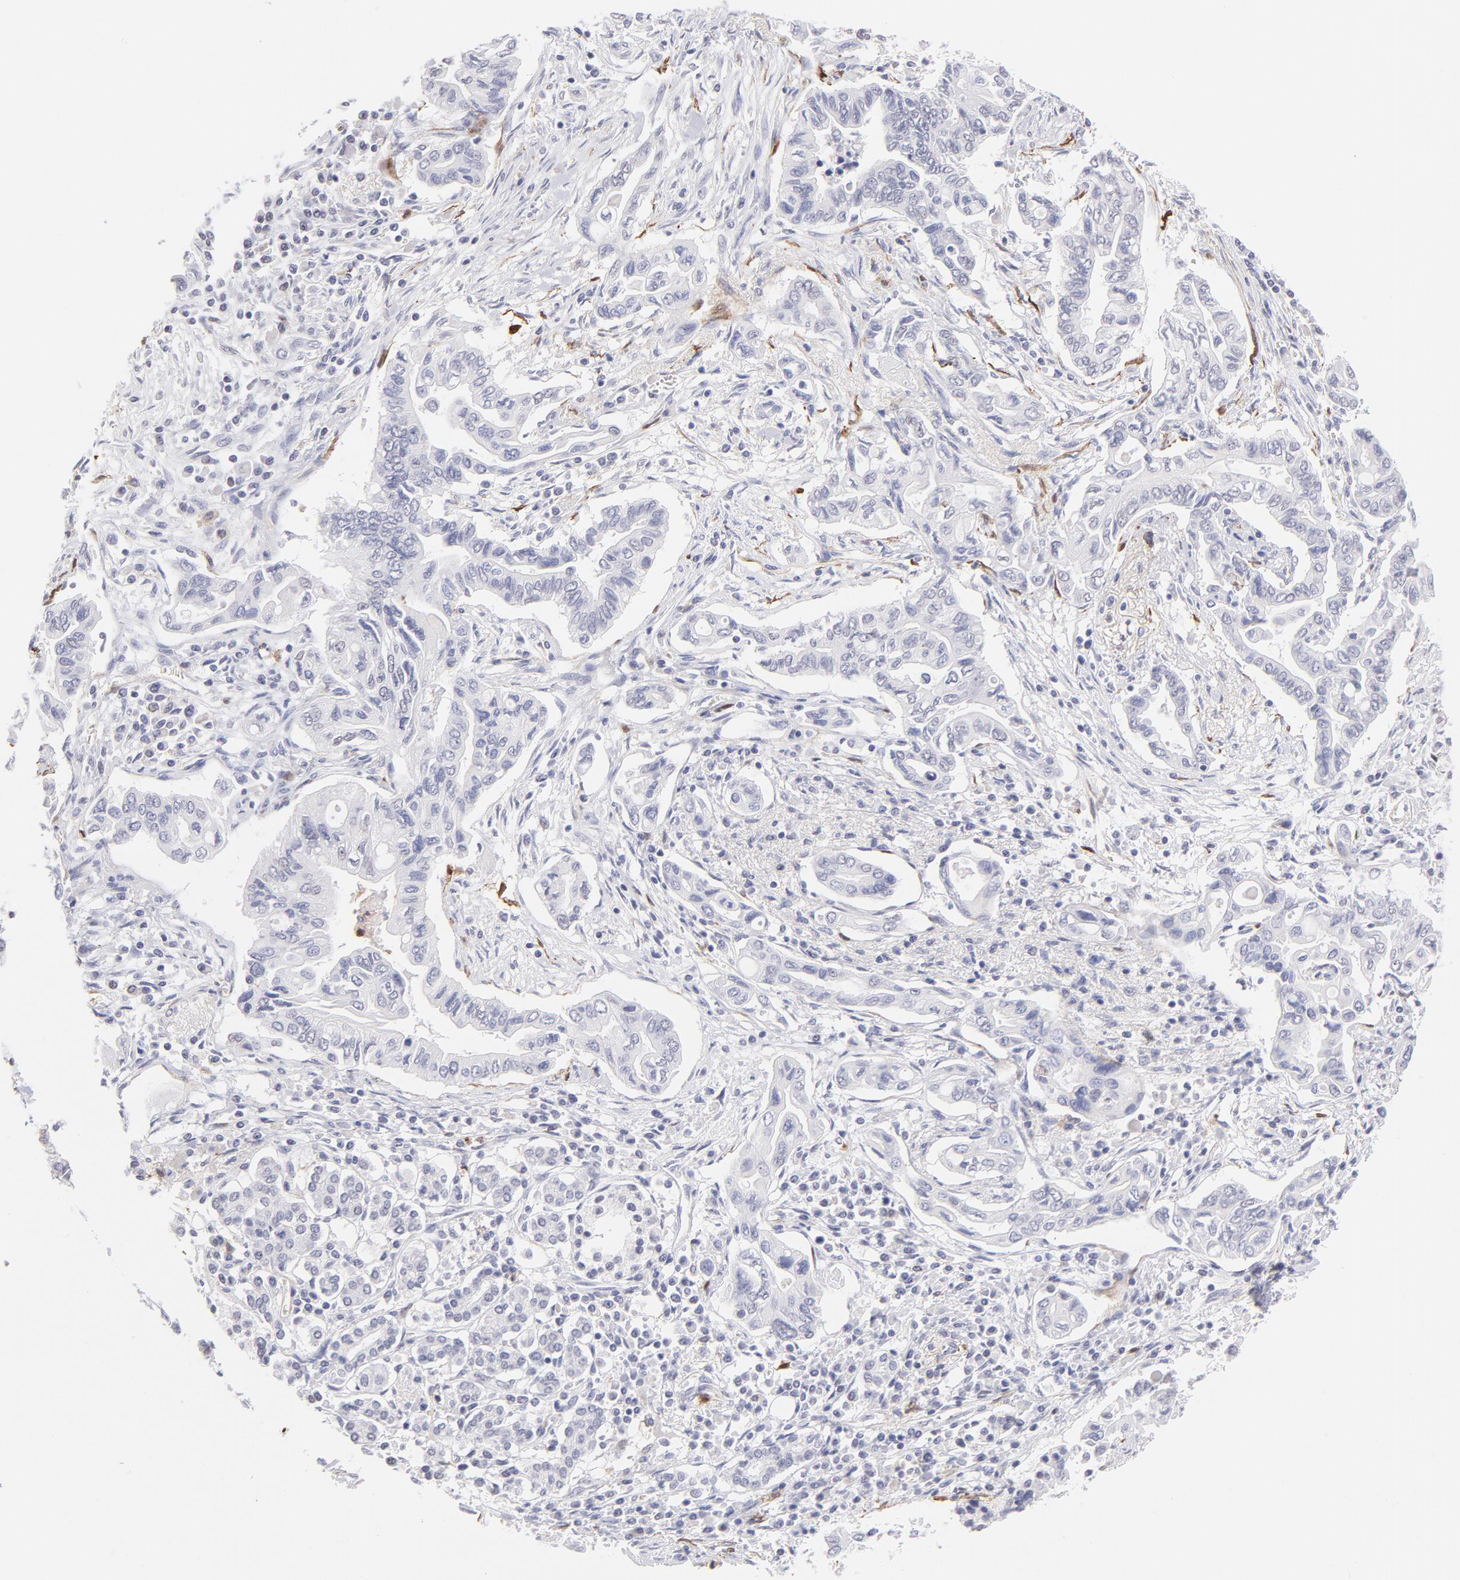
{"staining": {"intensity": "negative", "quantity": "none", "location": "none"}, "tissue": "pancreatic cancer", "cell_type": "Tumor cells", "image_type": "cancer", "snomed": [{"axis": "morphology", "description": "Adenocarcinoma, NOS"}, {"axis": "topography", "description": "Pancreas"}], "caption": "This is an IHC photomicrograph of adenocarcinoma (pancreatic). There is no expression in tumor cells.", "gene": "LTB4R", "patient": {"sex": "female", "age": 57}}